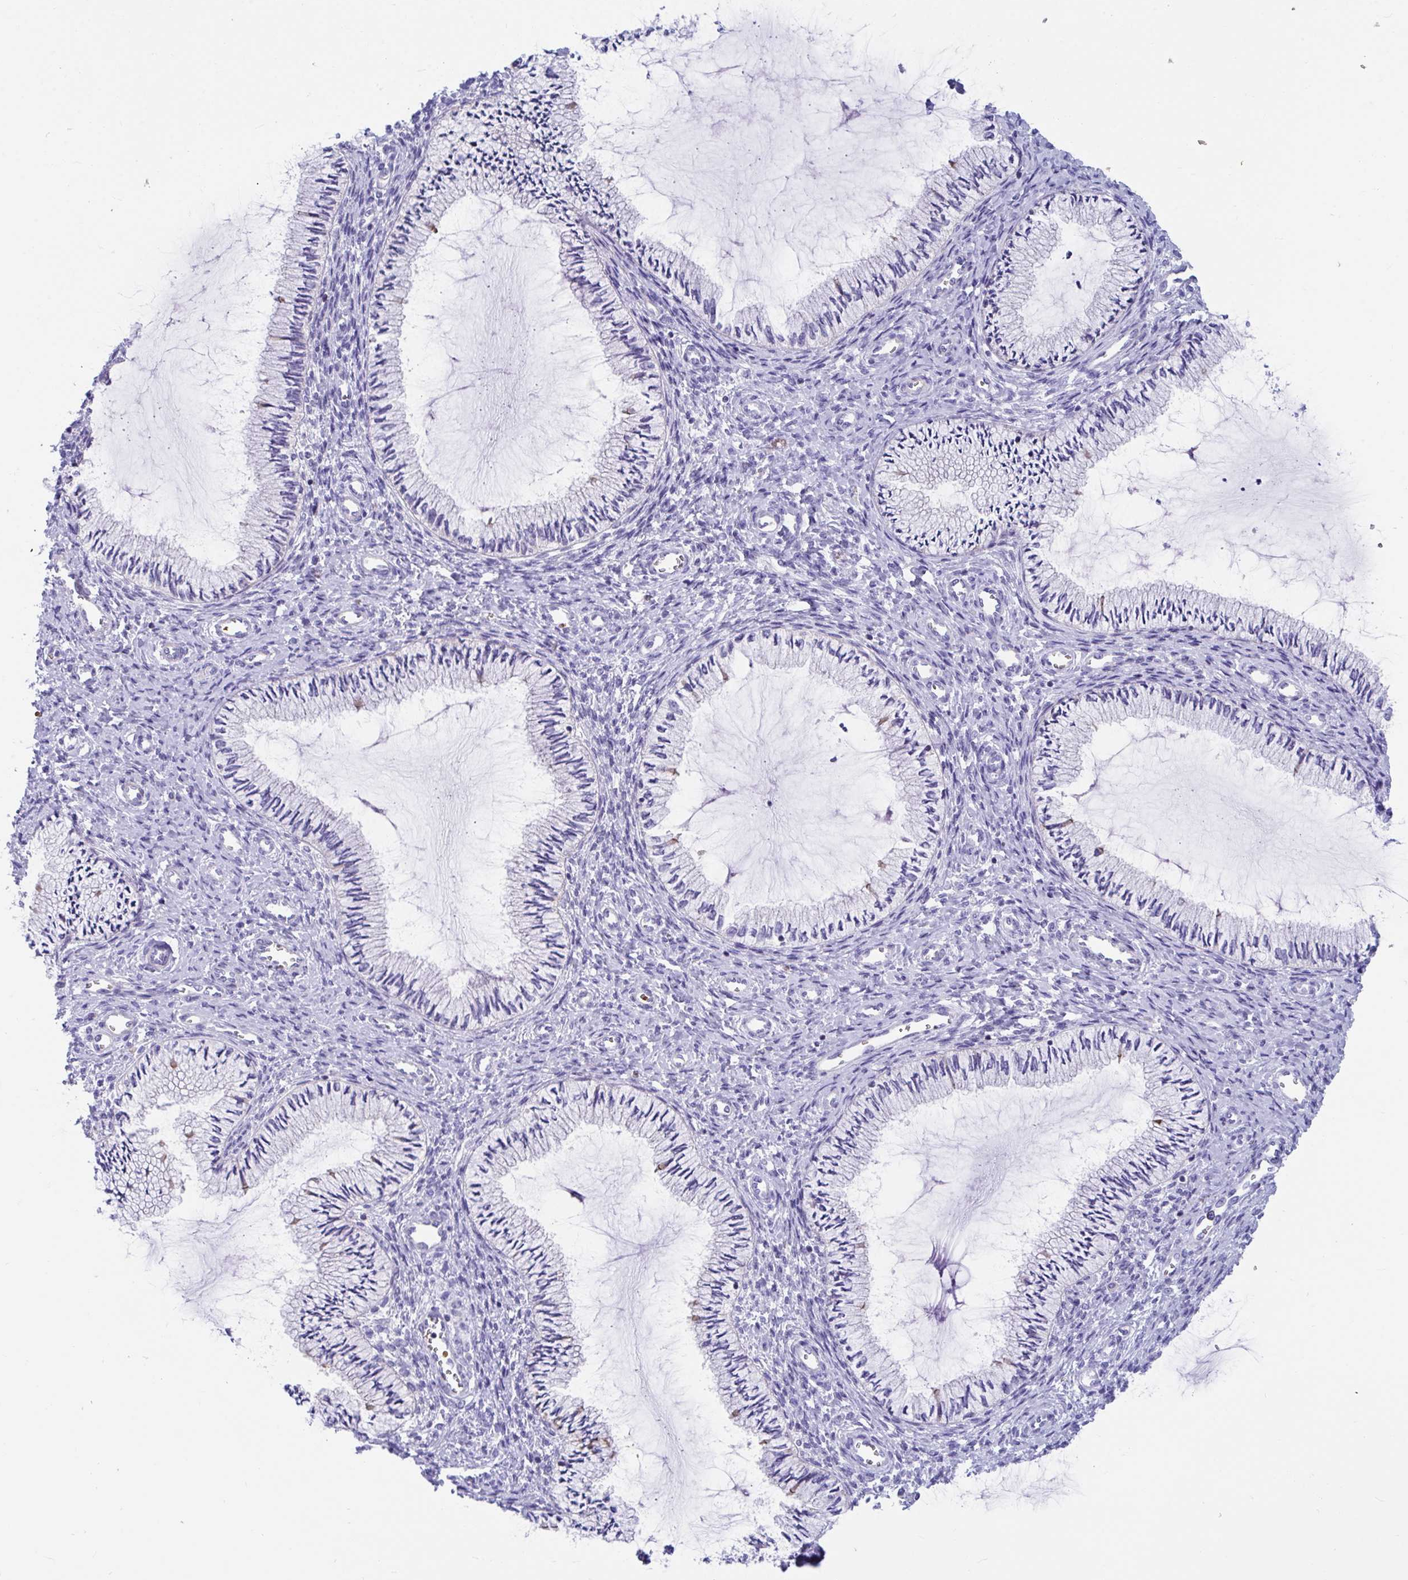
{"staining": {"intensity": "negative", "quantity": "none", "location": "none"}, "tissue": "cervix", "cell_type": "Glandular cells", "image_type": "normal", "snomed": [{"axis": "morphology", "description": "Normal tissue, NOS"}, {"axis": "topography", "description": "Cervix"}], "caption": "An immunohistochemistry photomicrograph of normal cervix is shown. There is no staining in glandular cells of cervix. The staining was performed using DAB (3,3'-diaminobenzidine) to visualize the protein expression in brown, while the nuclei were stained in blue with hematoxylin (Magnification: 20x).", "gene": "TTC30A", "patient": {"sex": "female", "age": 24}}